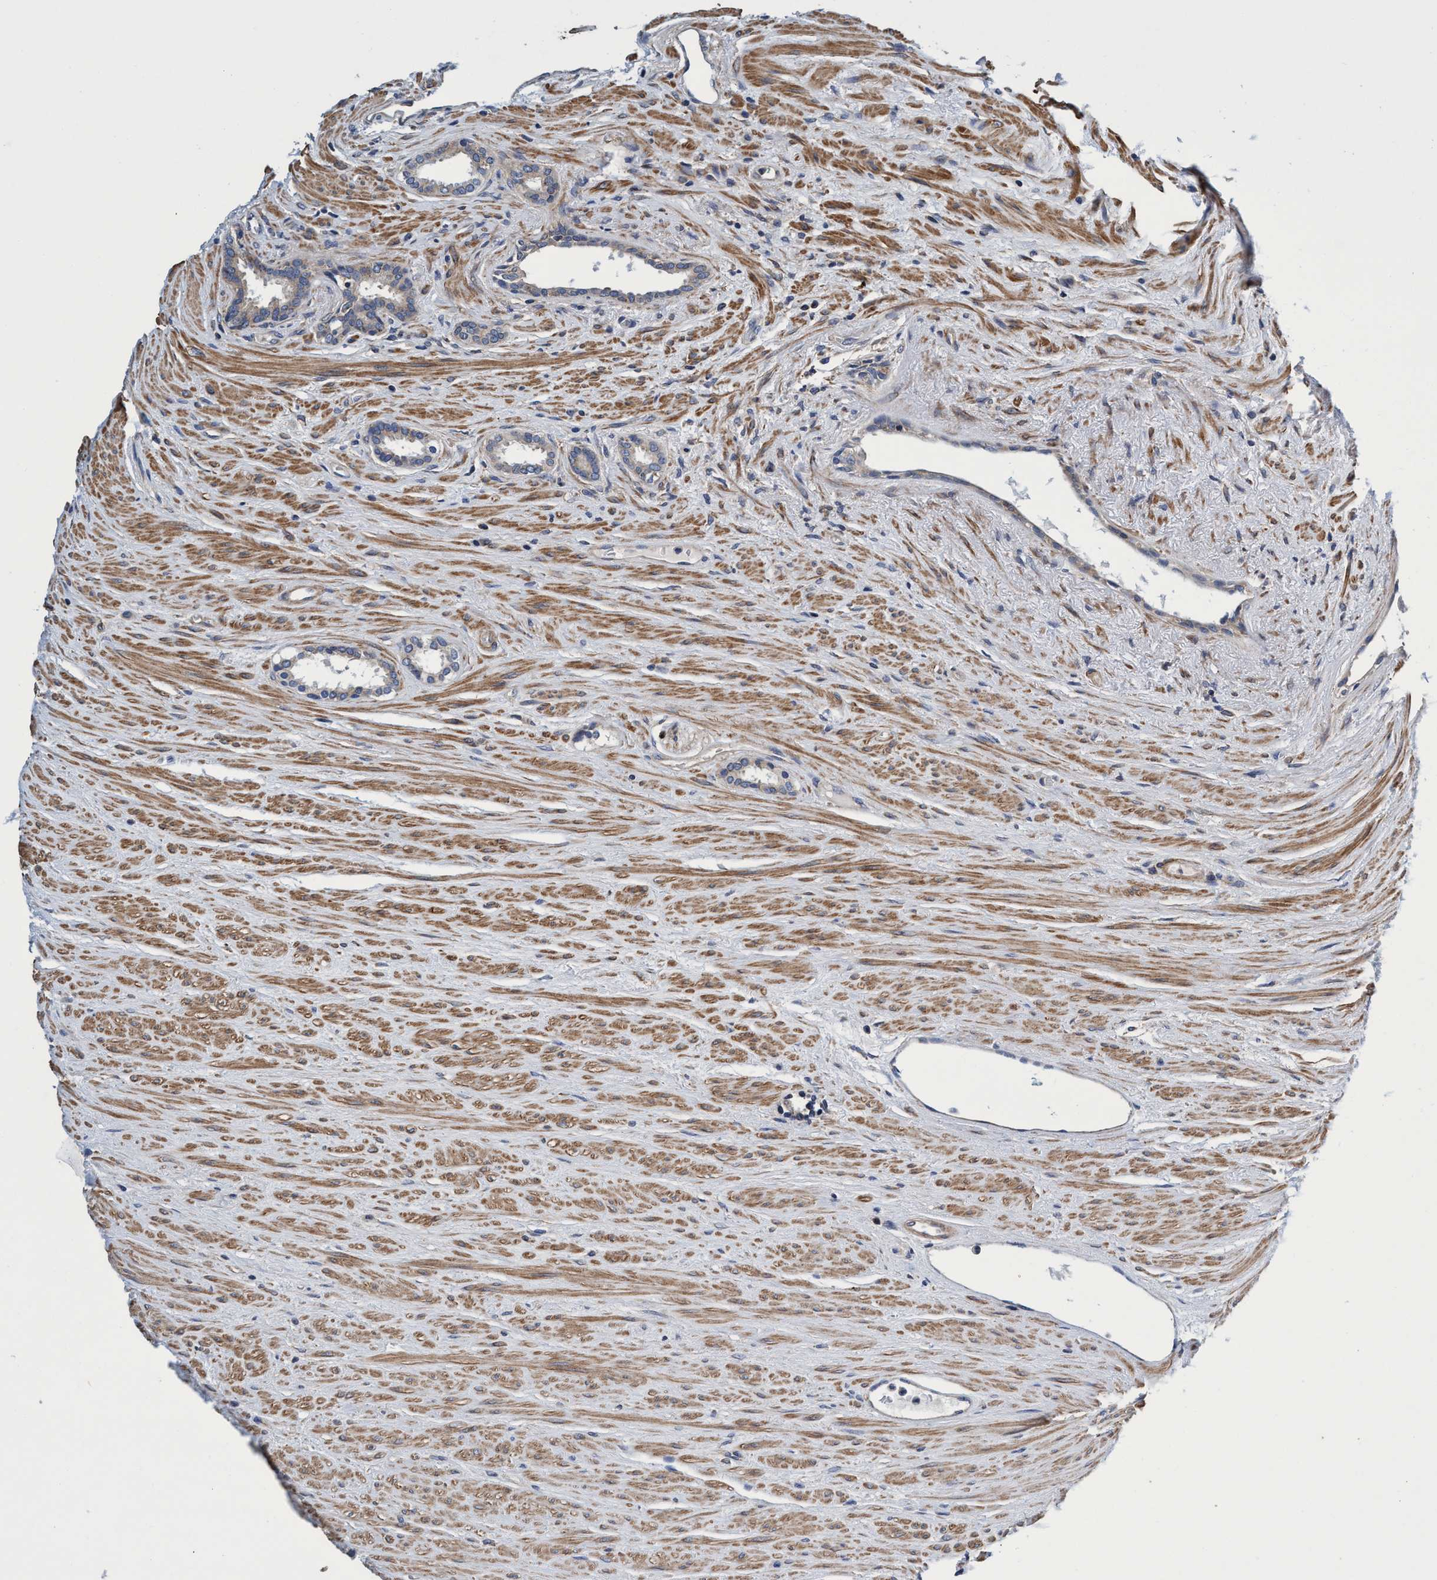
{"staining": {"intensity": "weak", "quantity": "25%-75%", "location": "cytoplasmic/membranous"}, "tissue": "prostate cancer", "cell_type": "Tumor cells", "image_type": "cancer", "snomed": [{"axis": "morphology", "description": "Adenocarcinoma, High grade"}, {"axis": "topography", "description": "Prostate"}], "caption": "Weak cytoplasmic/membranous expression for a protein is present in approximately 25%-75% of tumor cells of prostate adenocarcinoma (high-grade) using immunohistochemistry.", "gene": "CALCOCO2", "patient": {"sex": "male", "age": 71}}